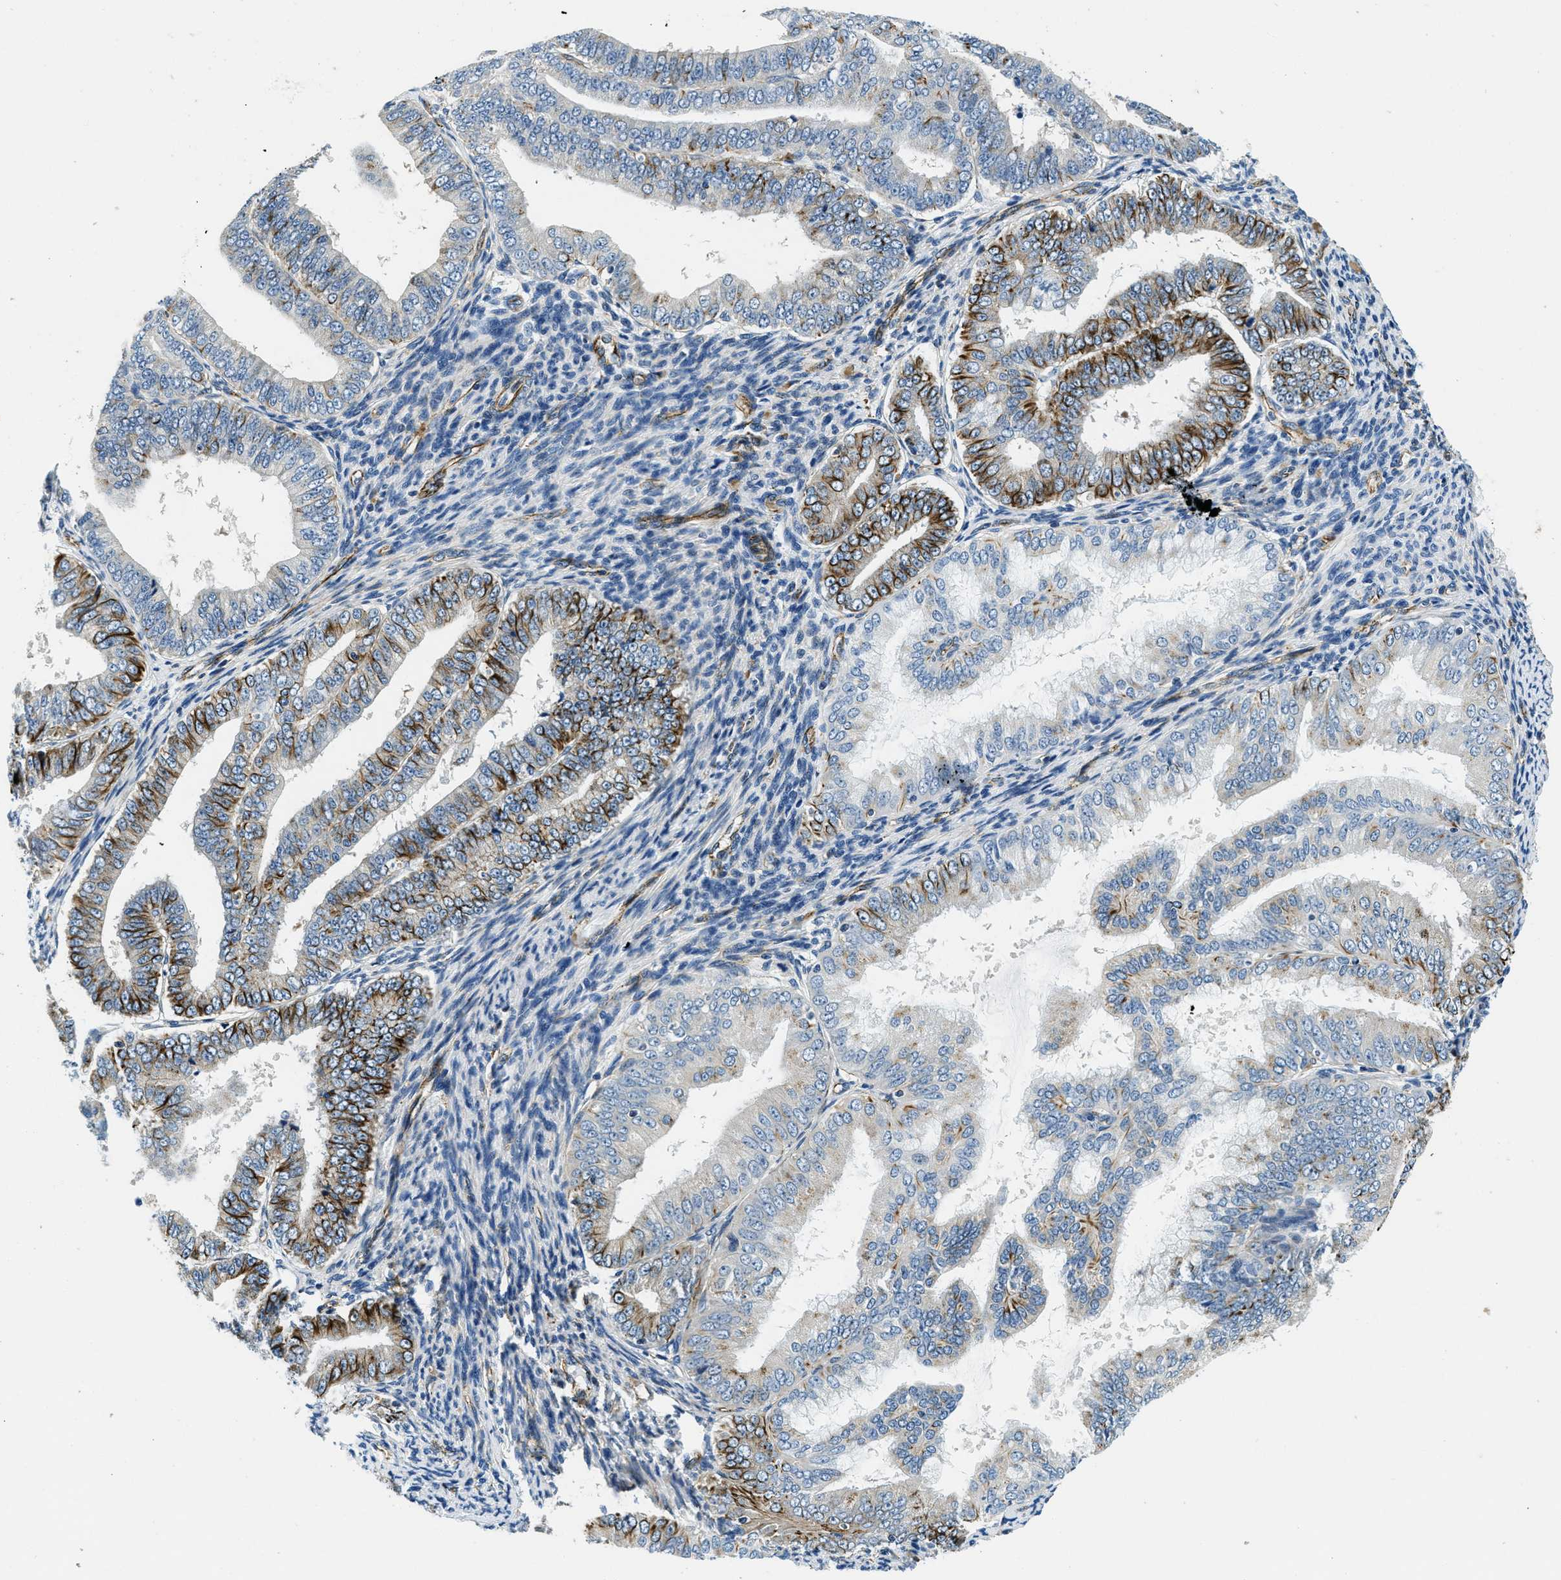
{"staining": {"intensity": "strong", "quantity": "<25%", "location": "cytoplasmic/membranous"}, "tissue": "endometrial cancer", "cell_type": "Tumor cells", "image_type": "cancer", "snomed": [{"axis": "morphology", "description": "Adenocarcinoma, NOS"}, {"axis": "topography", "description": "Endometrium"}], "caption": "About <25% of tumor cells in endometrial adenocarcinoma display strong cytoplasmic/membranous protein positivity as visualized by brown immunohistochemical staining.", "gene": "GNS", "patient": {"sex": "female", "age": 63}}